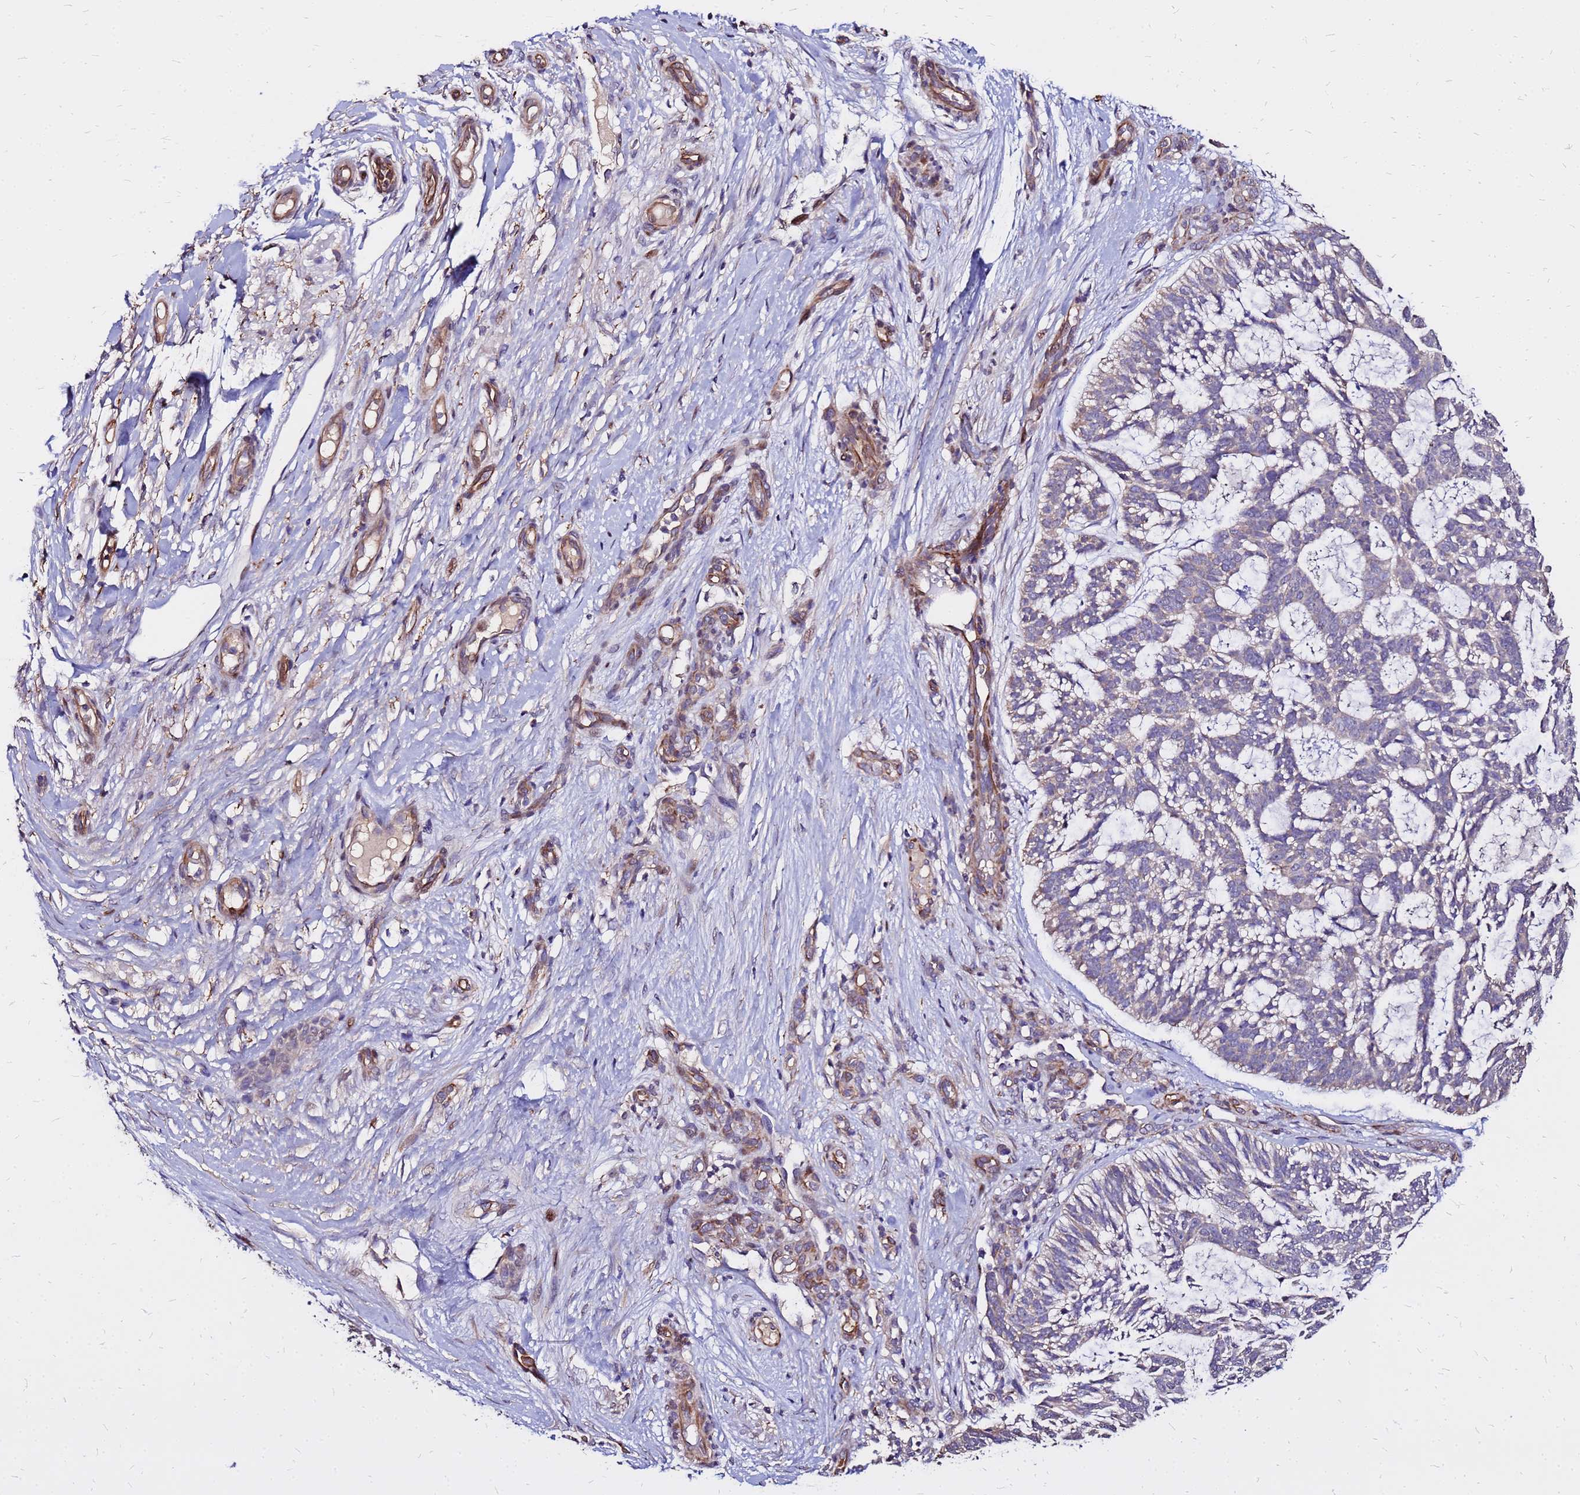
{"staining": {"intensity": "weak", "quantity": "<25%", "location": "cytoplasmic/membranous"}, "tissue": "skin cancer", "cell_type": "Tumor cells", "image_type": "cancer", "snomed": [{"axis": "morphology", "description": "Basal cell carcinoma"}, {"axis": "topography", "description": "Skin"}], "caption": "The immunohistochemistry histopathology image has no significant expression in tumor cells of basal cell carcinoma (skin) tissue.", "gene": "ARHGEF5", "patient": {"sex": "male", "age": 88}}